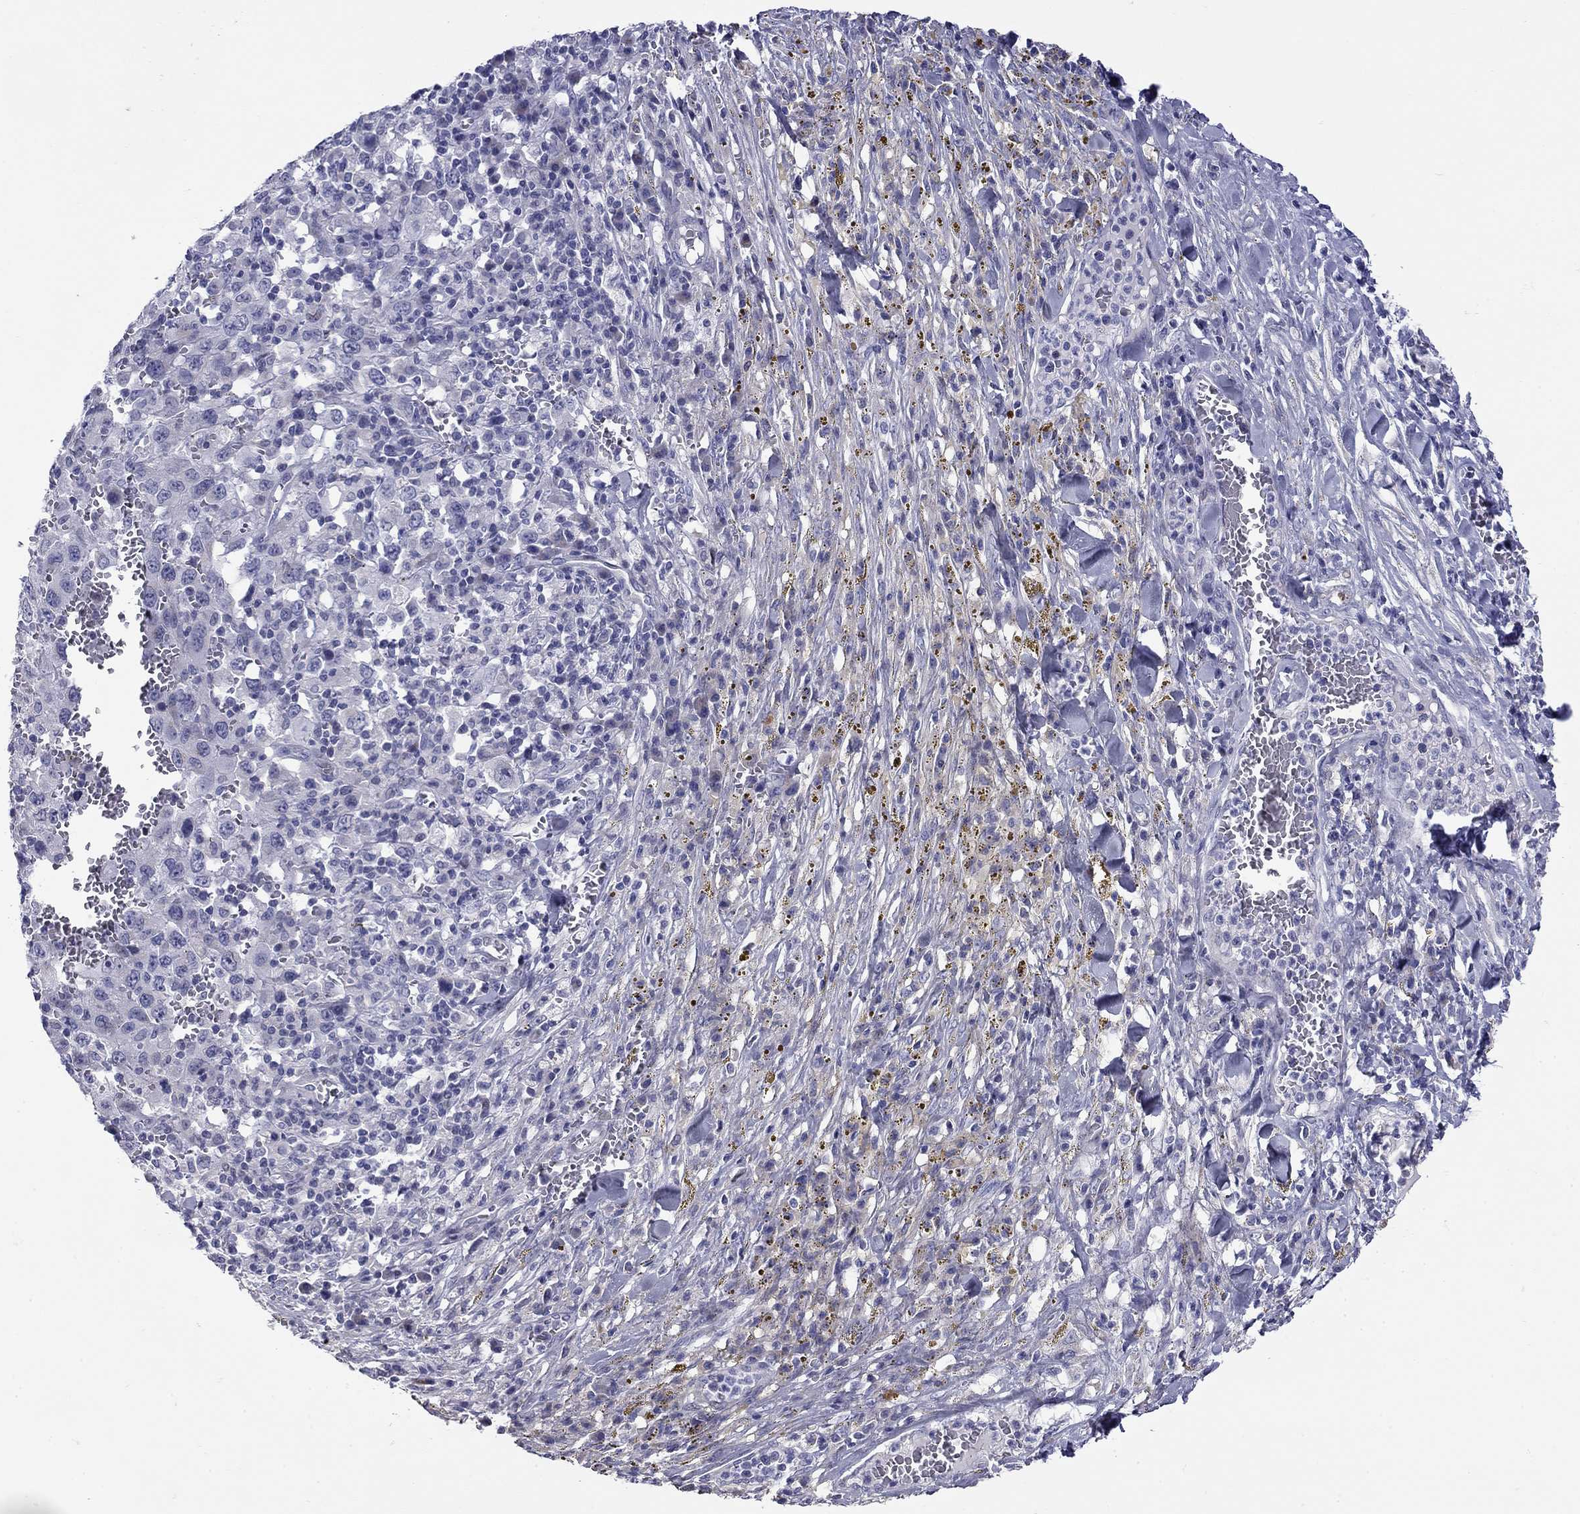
{"staining": {"intensity": "negative", "quantity": "none", "location": "none"}, "tissue": "melanoma", "cell_type": "Tumor cells", "image_type": "cancer", "snomed": [{"axis": "morphology", "description": "Malignant melanoma, NOS"}, {"axis": "topography", "description": "Skin"}], "caption": "Tumor cells are negative for protein expression in human malignant melanoma.", "gene": "C8orf88", "patient": {"sex": "female", "age": 91}}